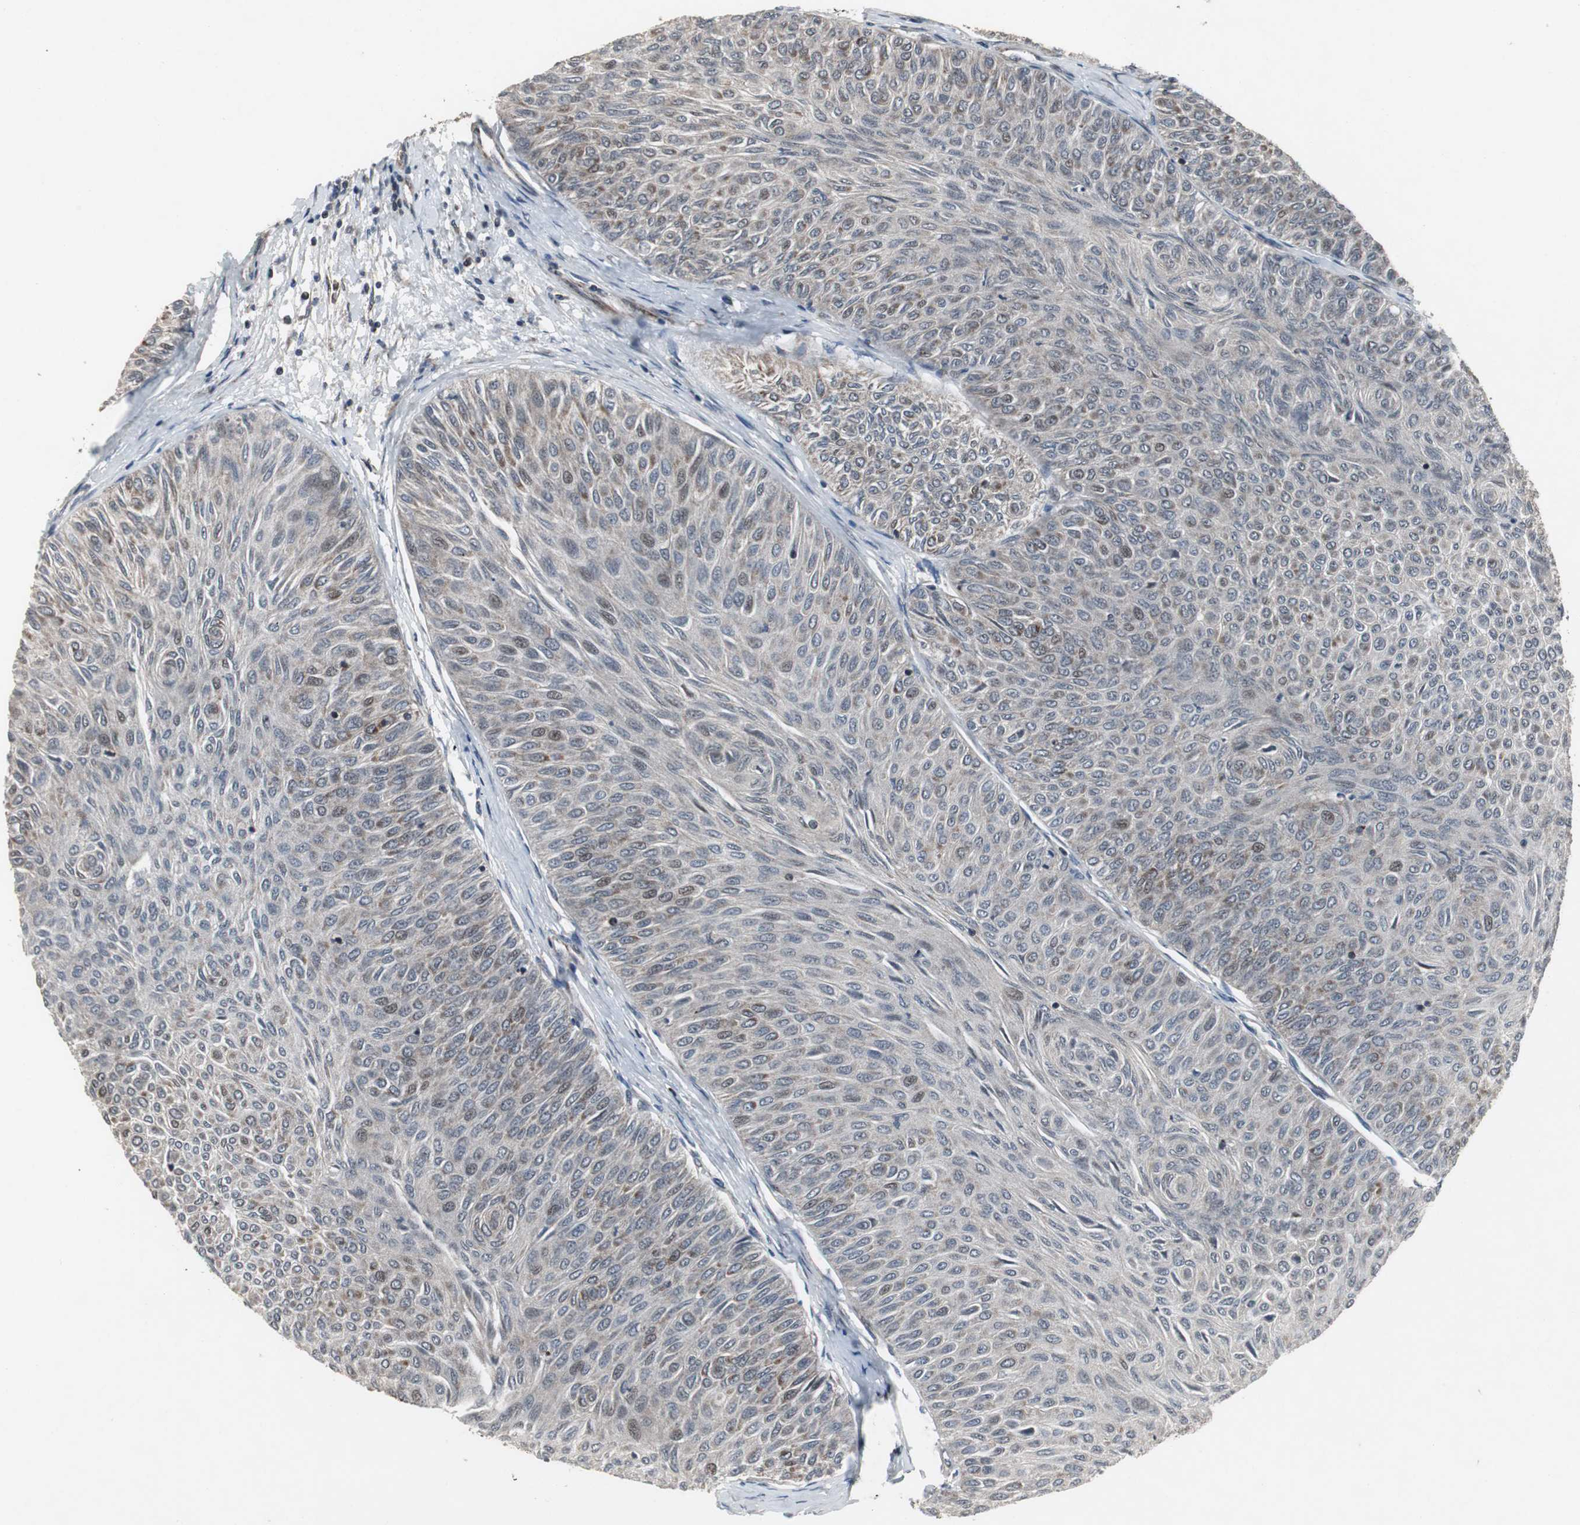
{"staining": {"intensity": "moderate", "quantity": "<25%", "location": "cytoplasmic/membranous"}, "tissue": "urothelial cancer", "cell_type": "Tumor cells", "image_type": "cancer", "snomed": [{"axis": "morphology", "description": "Urothelial carcinoma, Low grade"}, {"axis": "topography", "description": "Urinary bladder"}], "caption": "The micrograph demonstrates immunohistochemical staining of urothelial cancer. There is moderate cytoplasmic/membranous staining is seen in about <25% of tumor cells. The protein of interest is stained brown, and the nuclei are stained in blue (DAB IHC with brightfield microscopy, high magnification).", "gene": "MRPL40", "patient": {"sex": "male", "age": 78}}